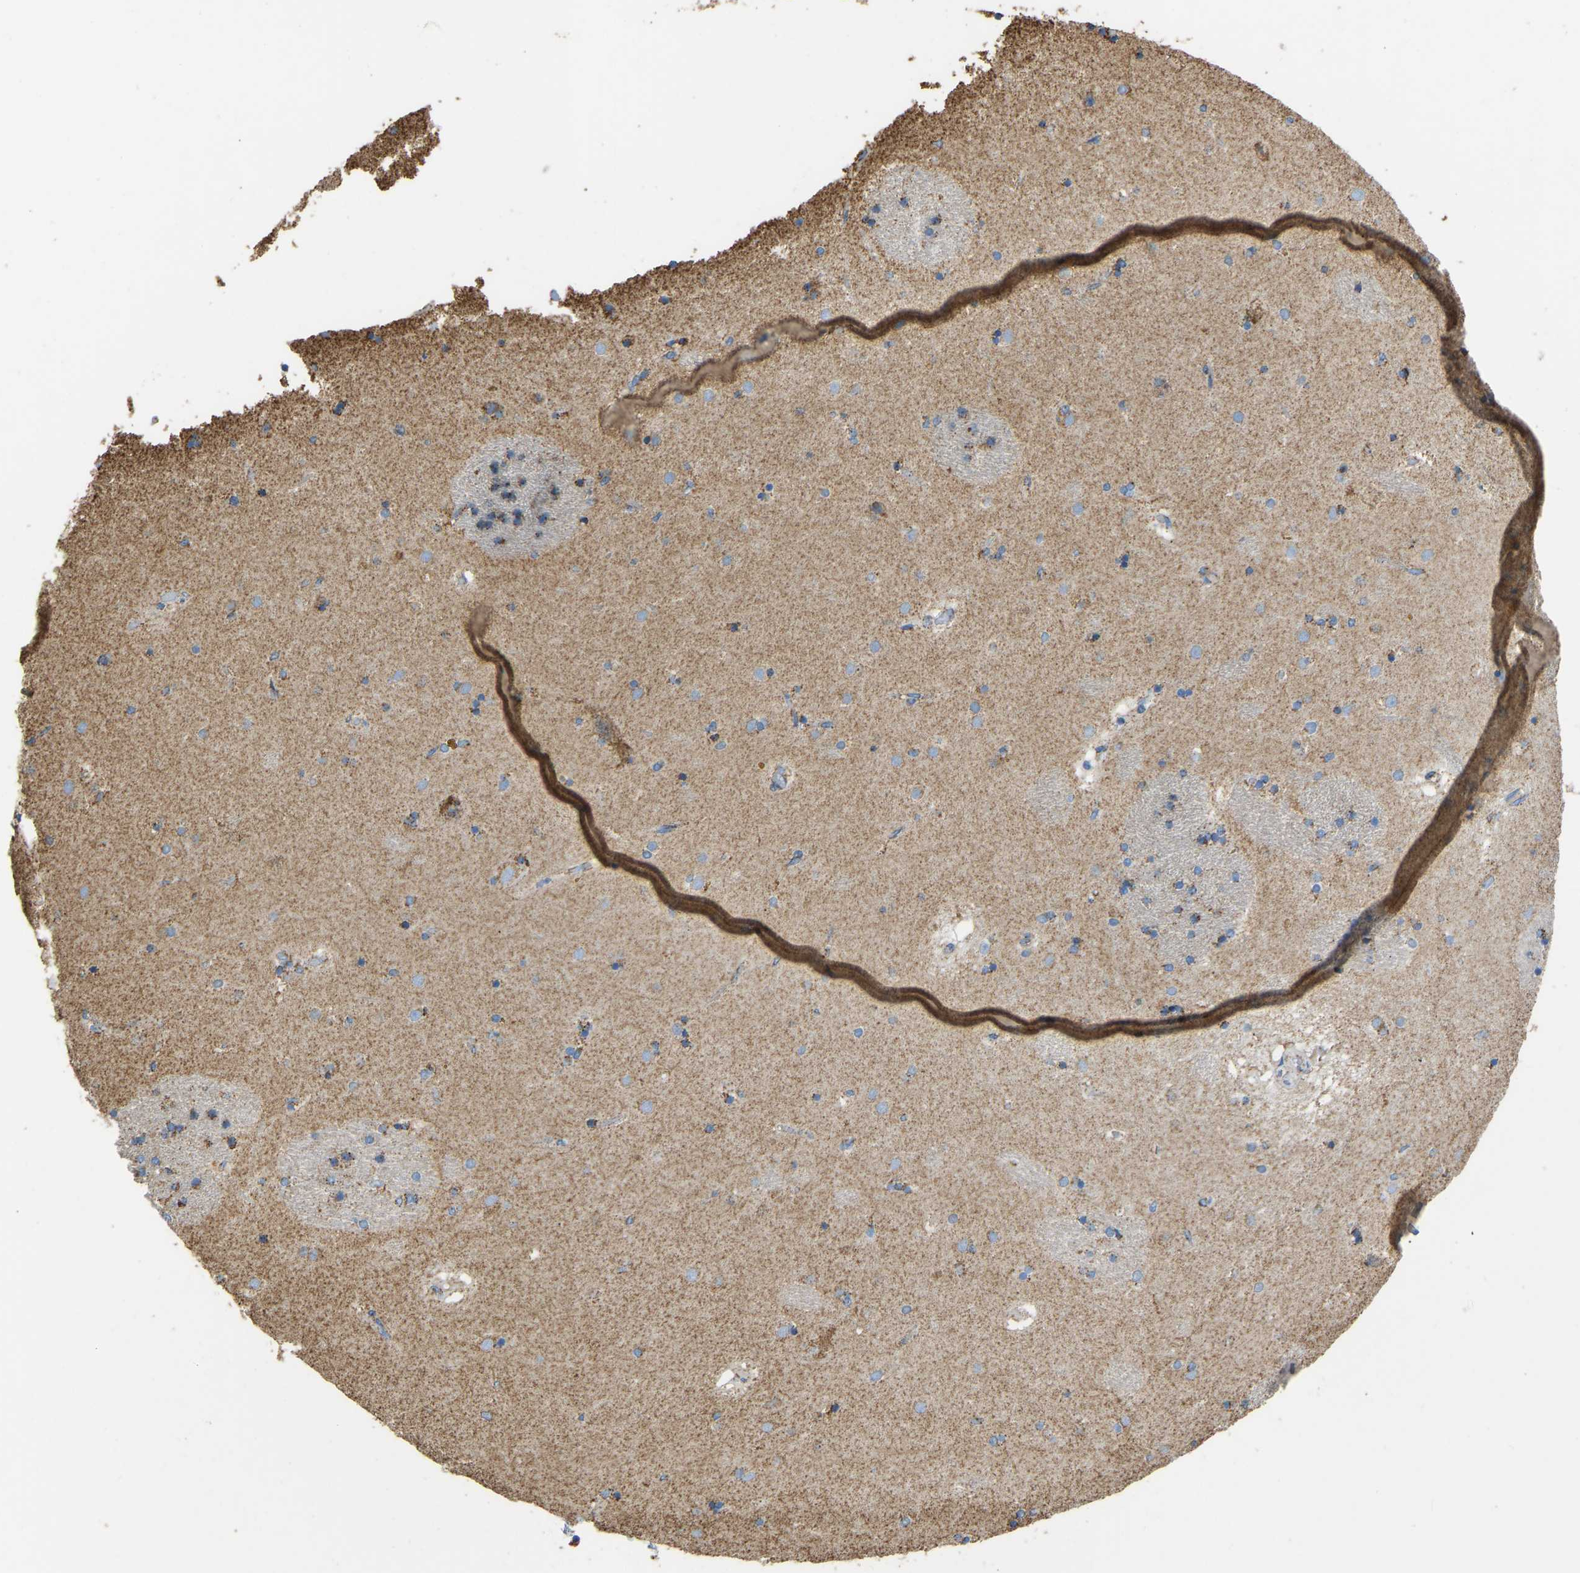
{"staining": {"intensity": "moderate", "quantity": "25%-75%", "location": "cytoplasmic/membranous"}, "tissue": "caudate", "cell_type": "Glial cells", "image_type": "normal", "snomed": [{"axis": "morphology", "description": "Normal tissue, NOS"}, {"axis": "topography", "description": "Lateral ventricle wall"}], "caption": "Moderate cytoplasmic/membranous staining is seen in approximately 25%-75% of glial cells in unremarkable caudate. Ihc stains the protein of interest in brown and the nuclei are stained blue.", "gene": "IRX6", "patient": {"sex": "male", "age": 70}}